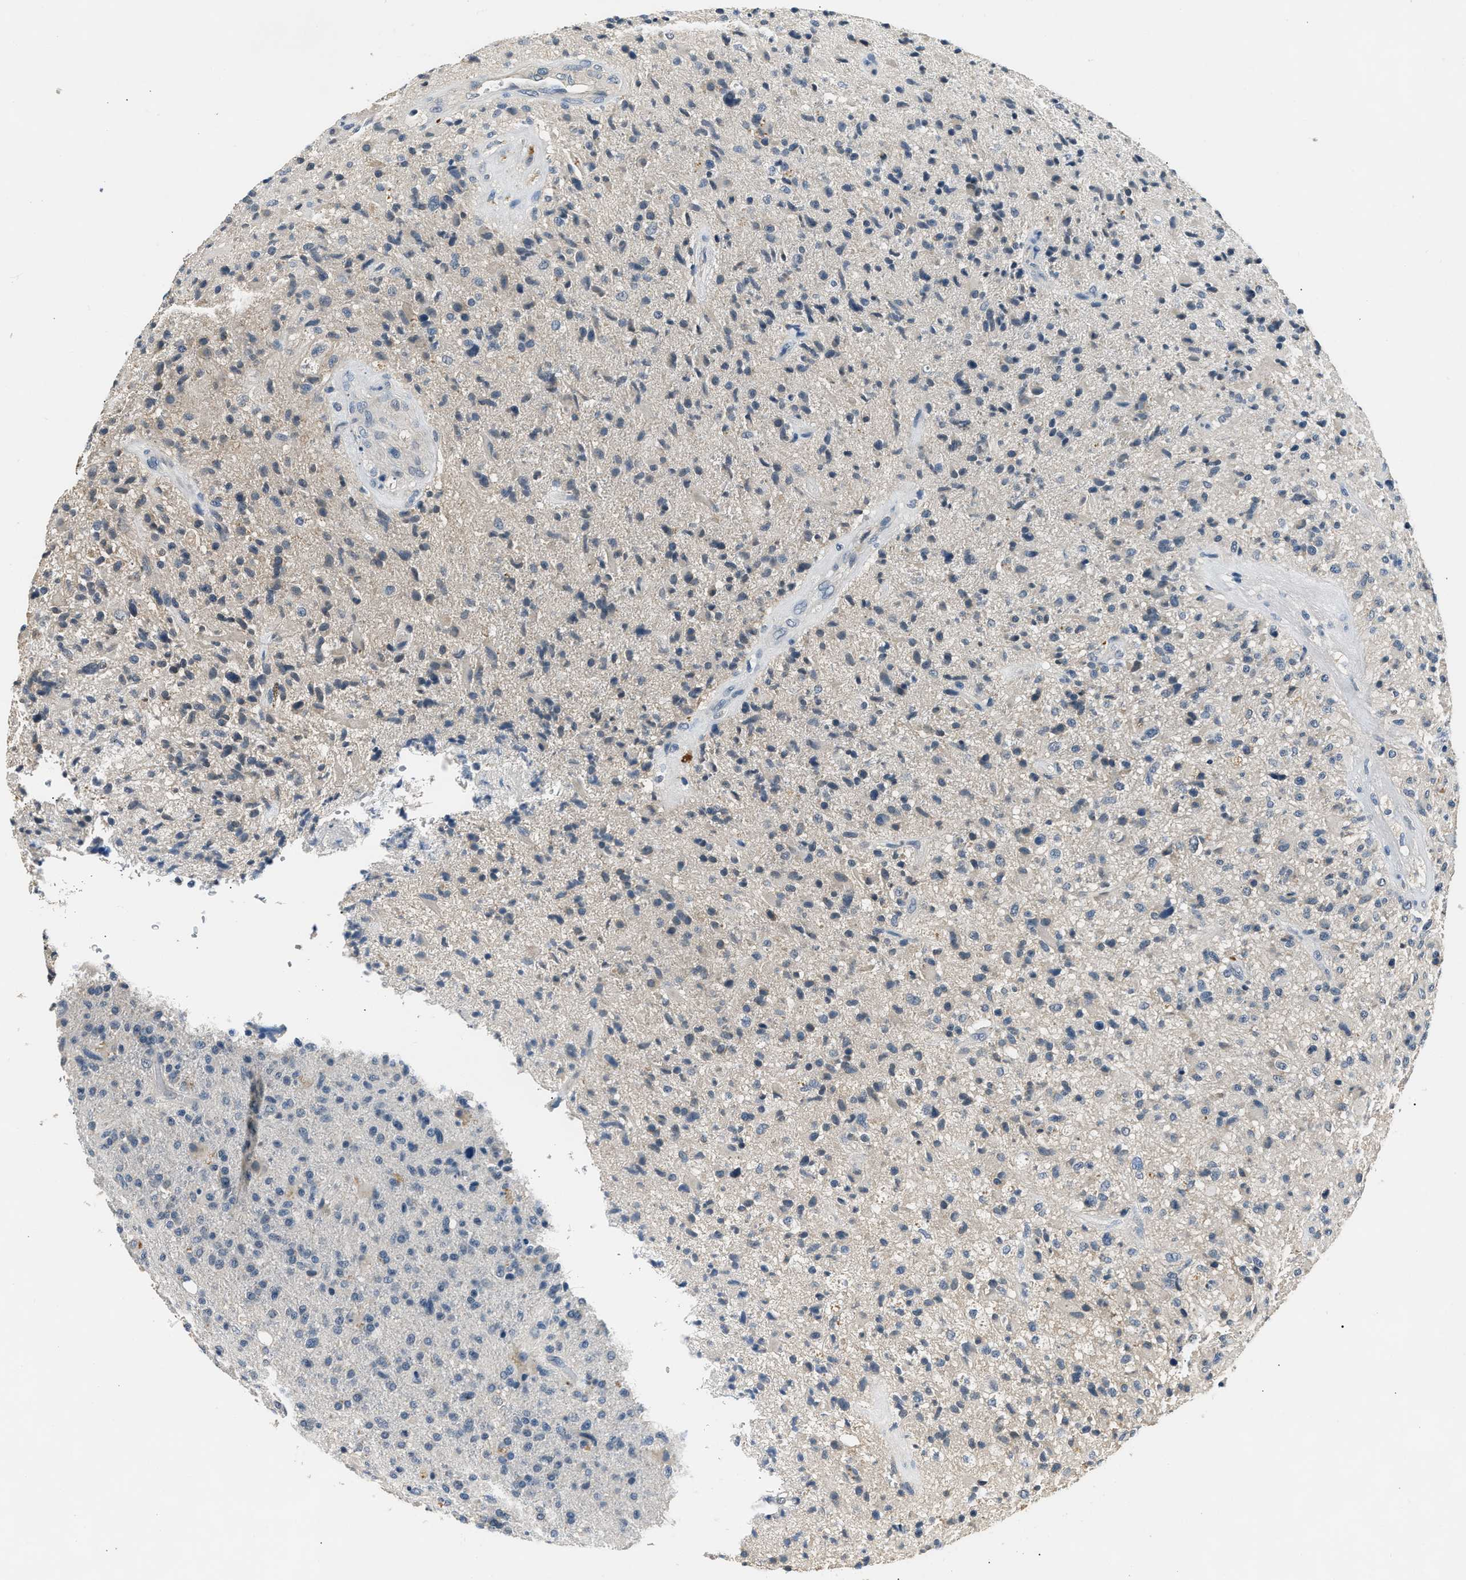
{"staining": {"intensity": "negative", "quantity": "none", "location": "none"}, "tissue": "glioma", "cell_type": "Tumor cells", "image_type": "cancer", "snomed": [{"axis": "morphology", "description": "Glioma, malignant, High grade"}, {"axis": "topography", "description": "Brain"}], "caption": "Immunohistochemistry (IHC) histopathology image of neoplastic tissue: glioma stained with DAB demonstrates no significant protein expression in tumor cells. Nuclei are stained in blue.", "gene": "INHA", "patient": {"sex": "male", "age": 72}}